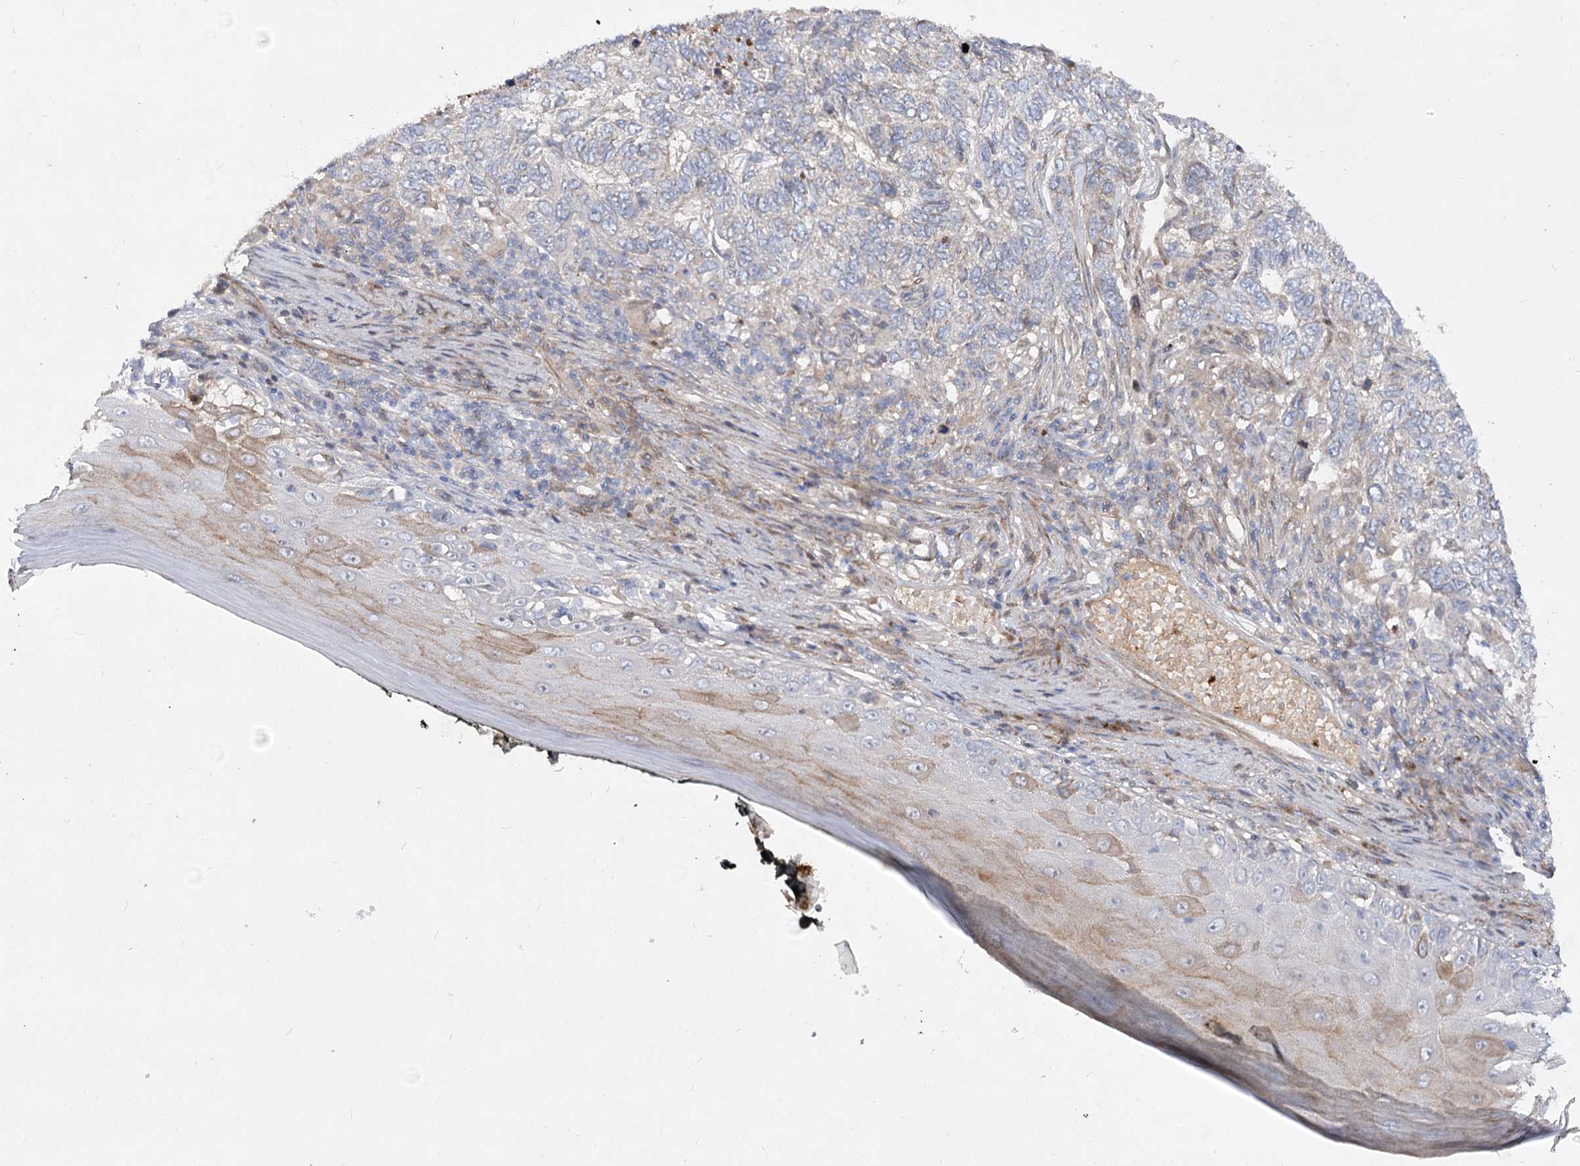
{"staining": {"intensity": "negative", "quantity": "none", "location": "none"}, "tissue": "skin cancer", "cell_type": "Tumor cells", "image_type": "cancer", "snomed": [{"axis": "morphology", "description": "Basal cell carcinoma"}, {"axis": "topography", "description": "Skin"}], "caption": "Tumor cells show no significant positivity in skin cancer.", "gene": "FGF19", "patient": {"sex": "female", "age": 65}}